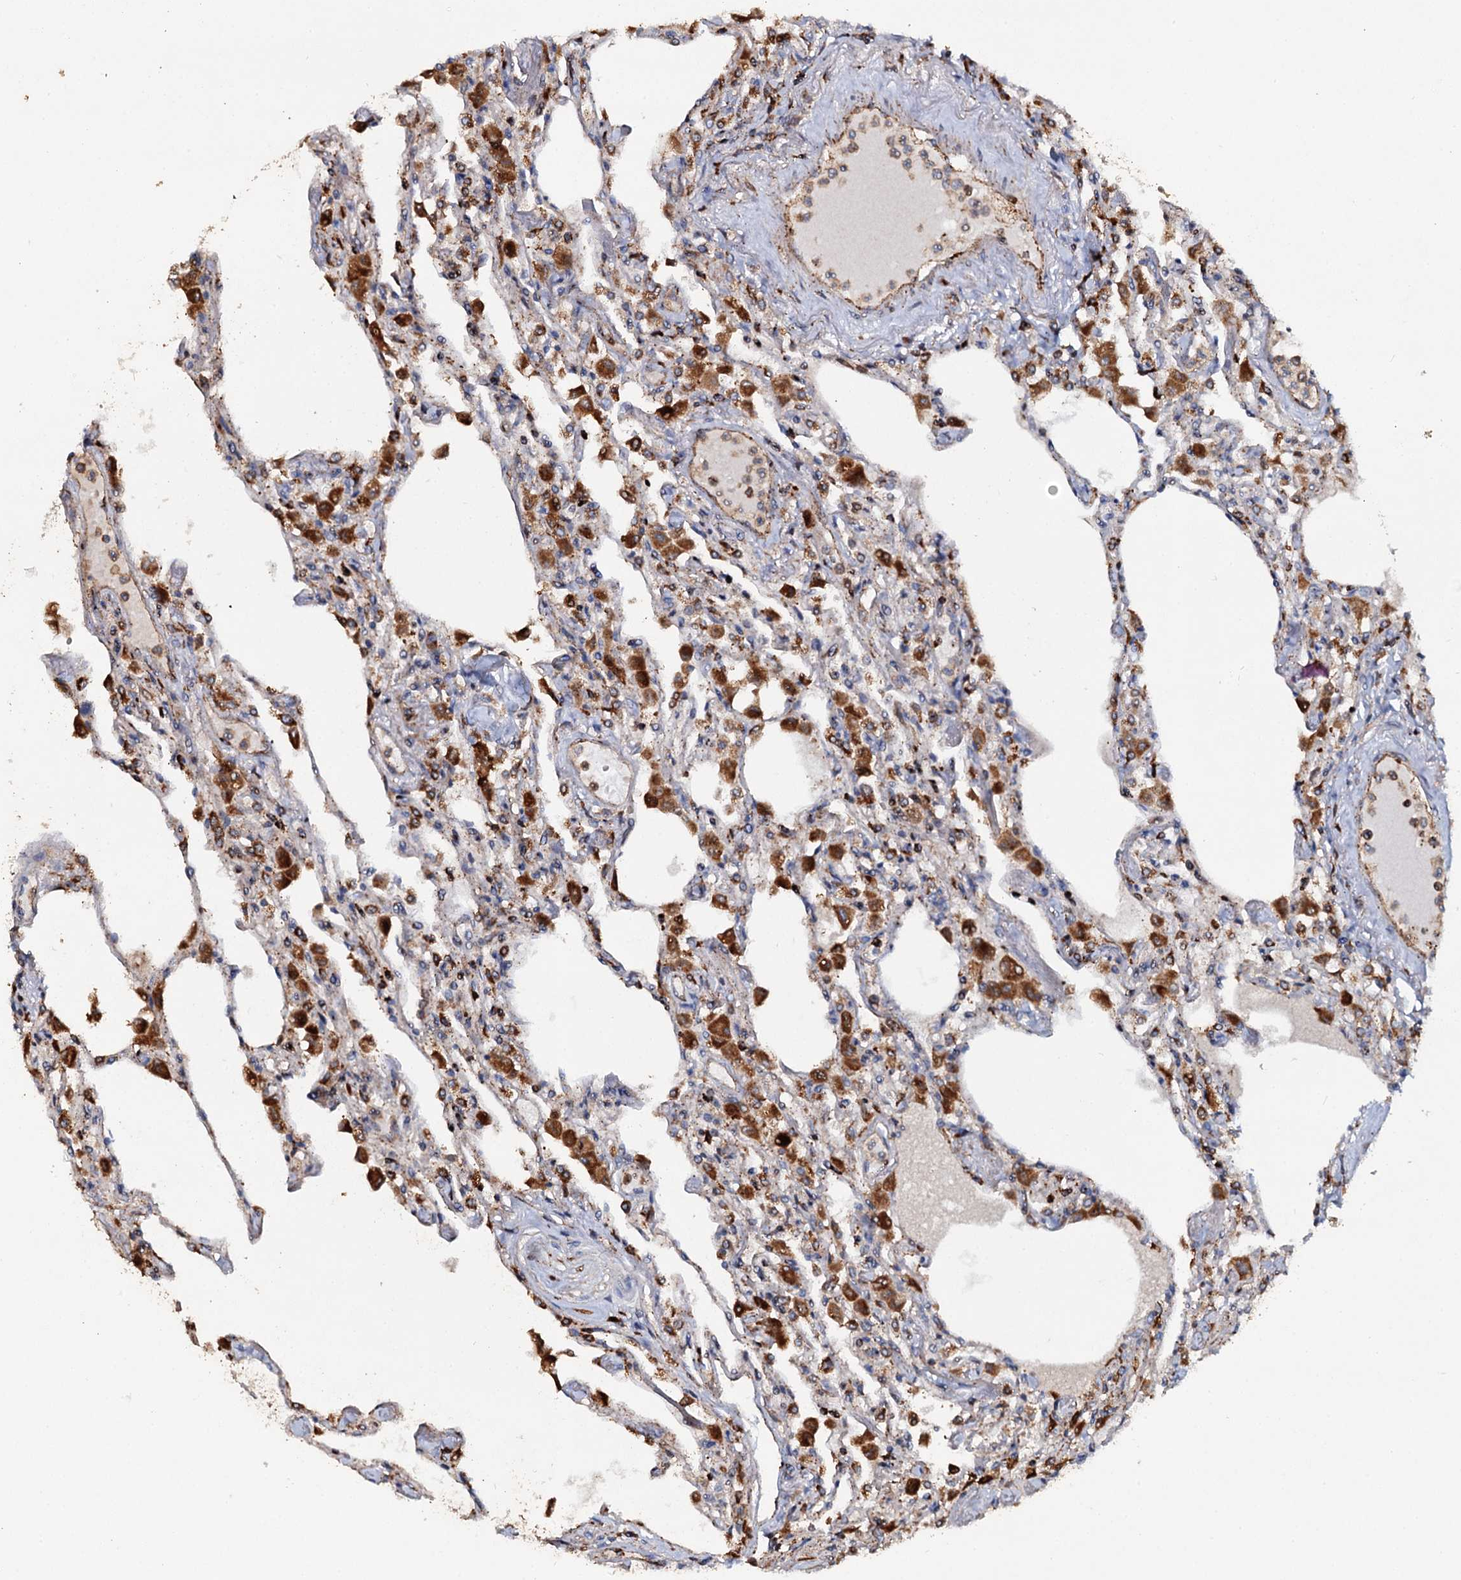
{"staining": {"intensity": "strong", "quantity": "<25%", "location": "cytoplasmic/membranous"}, "tissue": "lung", "cell_type": "Alveolar cells", "image_type": "normal", "snomed": [{"axis": "morphology", "description": "Normal tissue, NOS"}, {"axis": "topography", "description": "Bronchus"}, {"axis": "topography", "description": "Lung"}], "caption": "Alveolar cells reveal medium levels of strong cytoplasmic/membranous expression in approximately <25% of cells in normal lung. (DAB = brown stain, brightfield microscopy at high magnification).", "gene": "WDR73", "patient": {"sex": "female", "age": 49}}